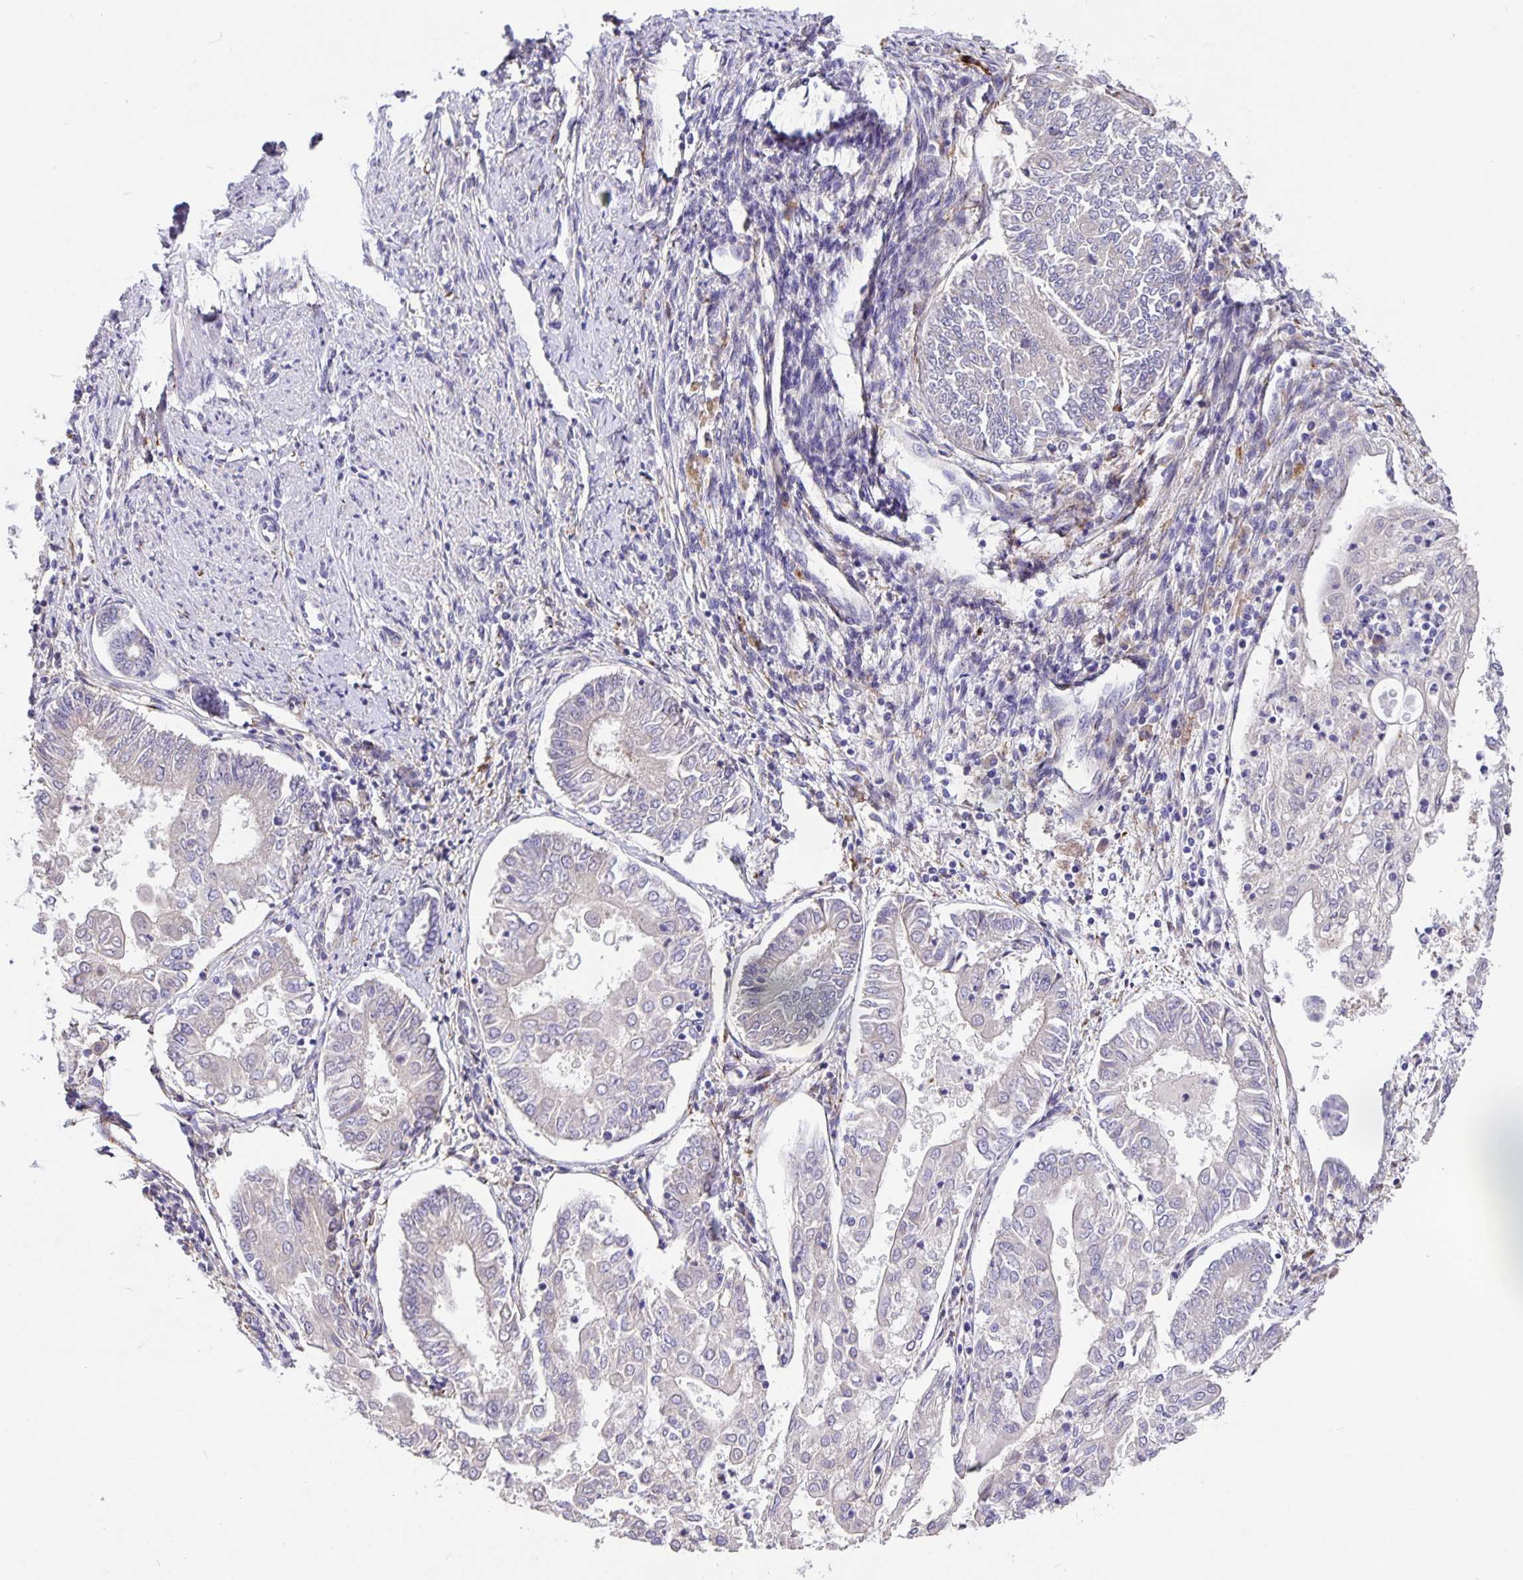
{"staining": {"intensity": "negative", "quantity": "none", "location": "none"}, "tissue": "endometrial cancer", "cell_type": "Tumor cells", "image_type": "cancer", "snomed": [{"axis": "morphology", "description": "Adenocarcinoma, NOS"}, {"axis": "topography", "description": "Endometrium"}], "caption": "This is an immunohistochemistry micrograph of human adenocarcinoma (endometrial). There is no expression in tumor cells.", "gene": "EML6", "patient": {"sex": "female", "age": 68}}